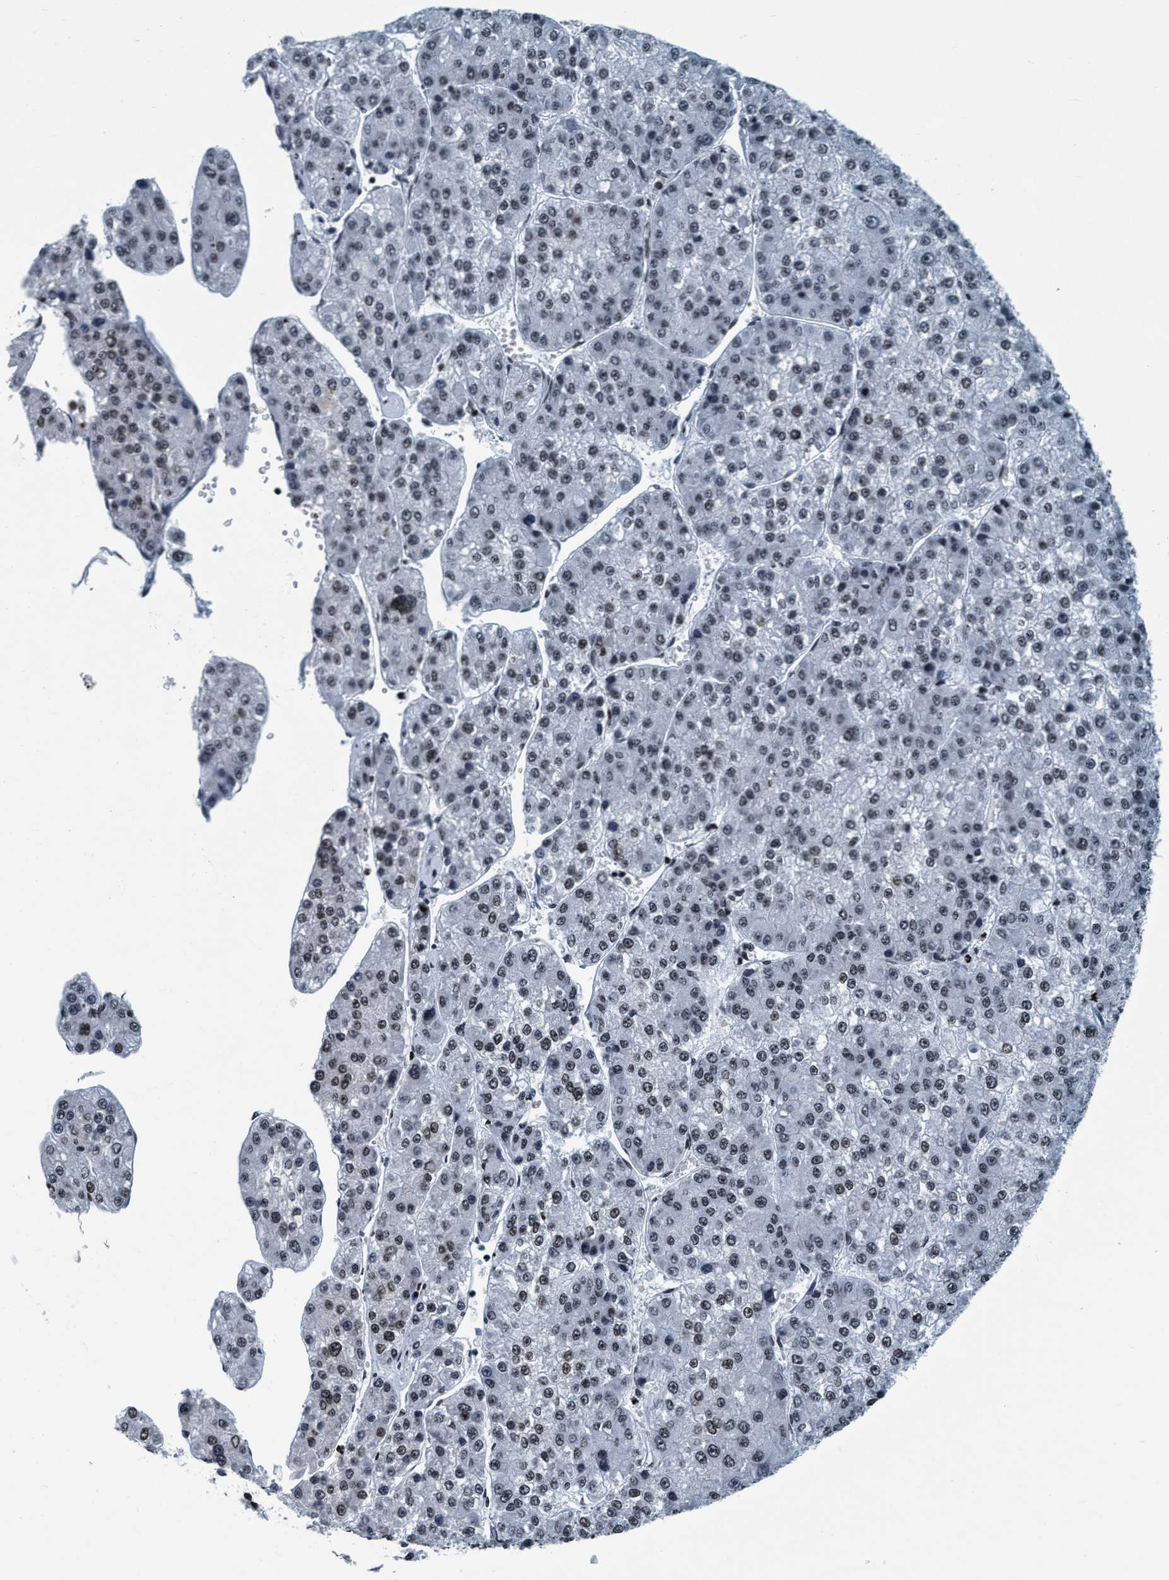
{"staining": {"intensity": "weak", "quantity": ">75%", "location": "nuclear"}, "tissue": "liver cancer", "cell_type": "Tumor cells", "image_type": "cancer", "snomed": [{"axis": "morphology", "description": "Carcinoma, Hepatocellular, NOS"}, {"axis": "topography", "description": "Liver"}], "caption": "IHC micrograph of human liver hepatocellular carcinoma stained for a protein (brown), which displays low levels of weak nuclear positivity in approximately >75% of tumor cells.", "gene": "CCNE2", "patient": {"sex": "female", "age": 73}}